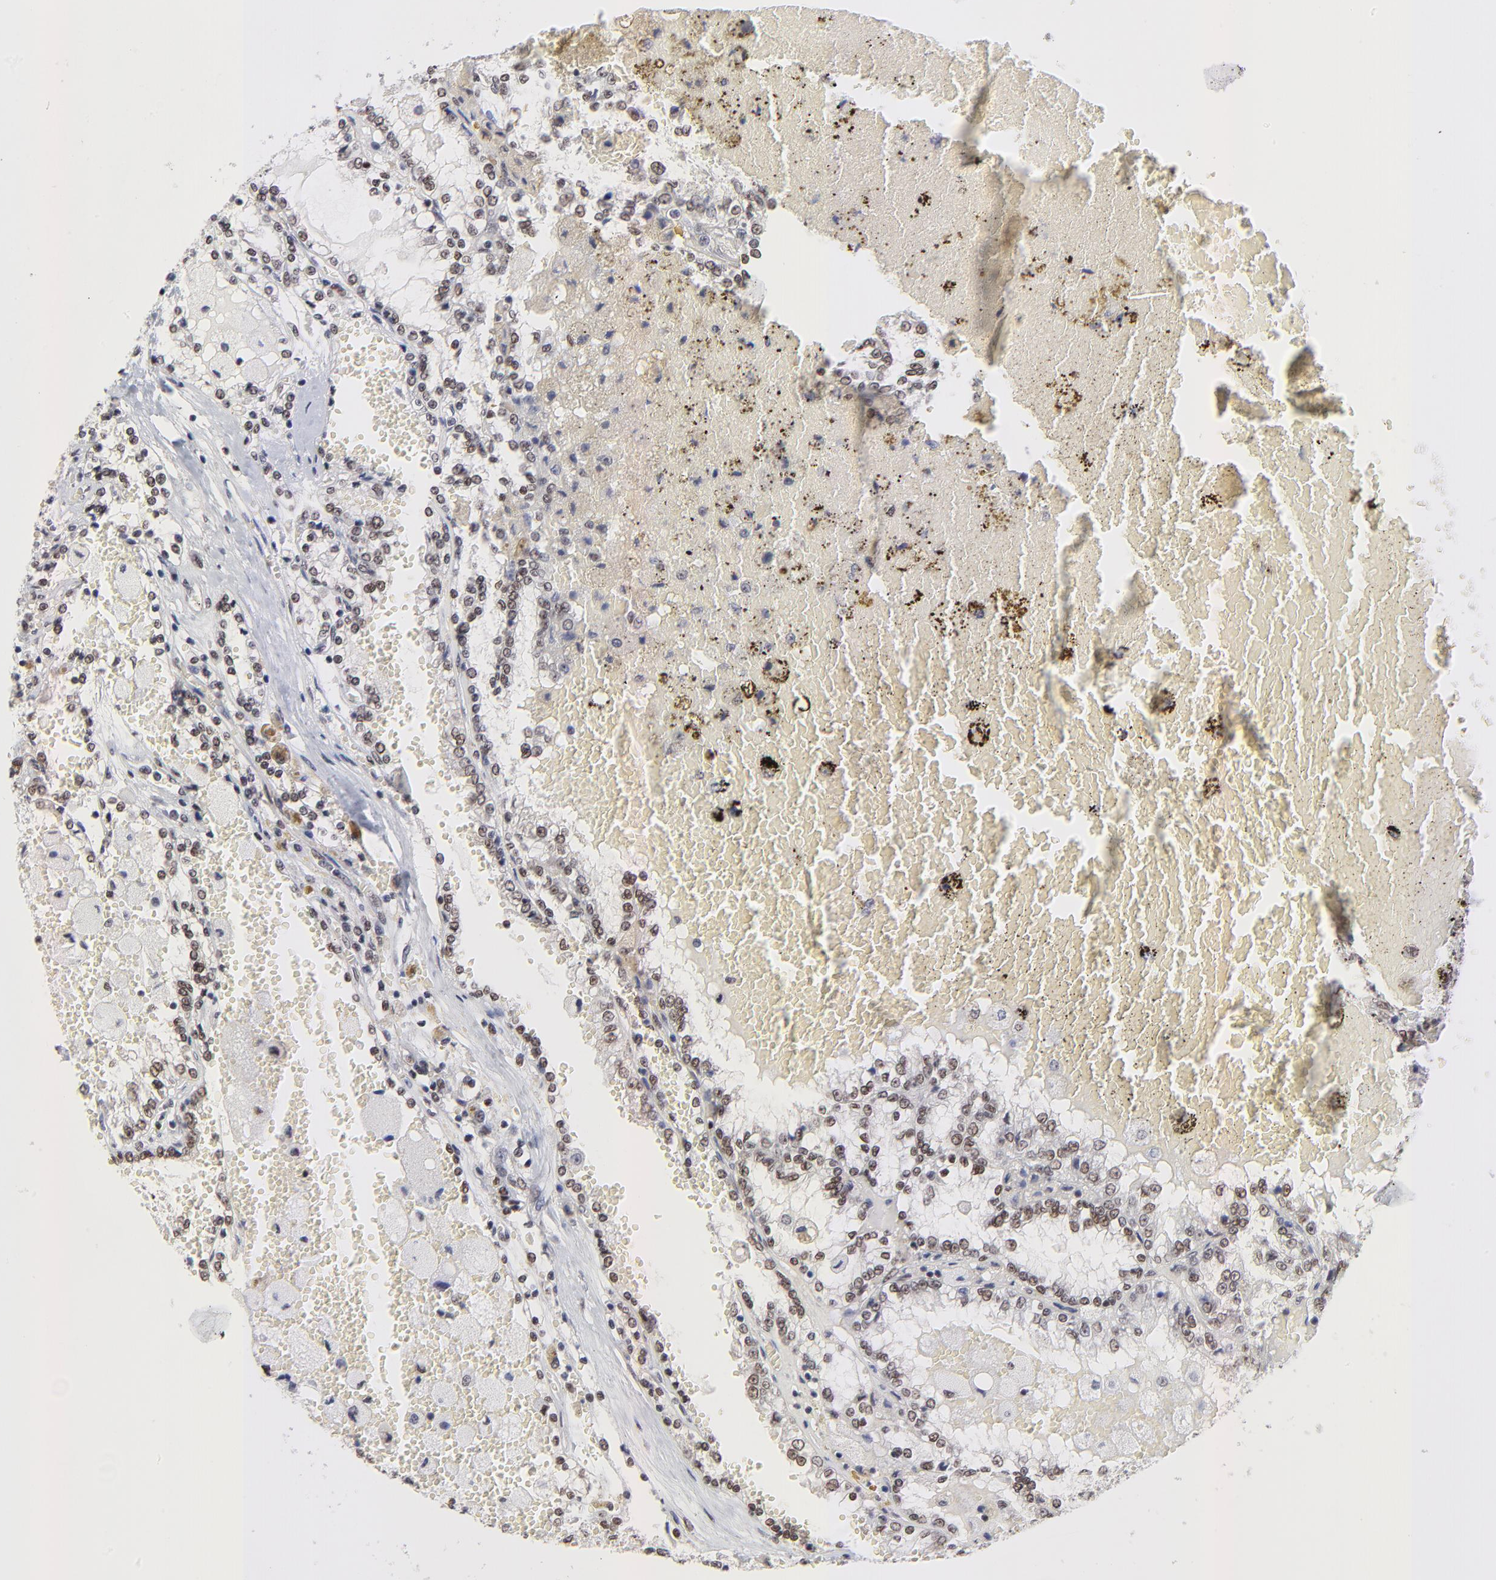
{"staining": {"intensity": "weak", "quantity": "<25%", "location": "nuclear"}, "tissue": "renal cancer", "cell_type": "Tumor cells", "image_type": "cancer", "snomed": [{"axis": "morphology", "description": "Adenocarcinoma, NOS"}, {"axis": "topography", "description": "Kidney"}], "caption": "The image reveals no staining of tumor cells in renal adenocarcinoma.", "gene": "ZMYM3", "patient": {"sex": "female", "age": 56}}